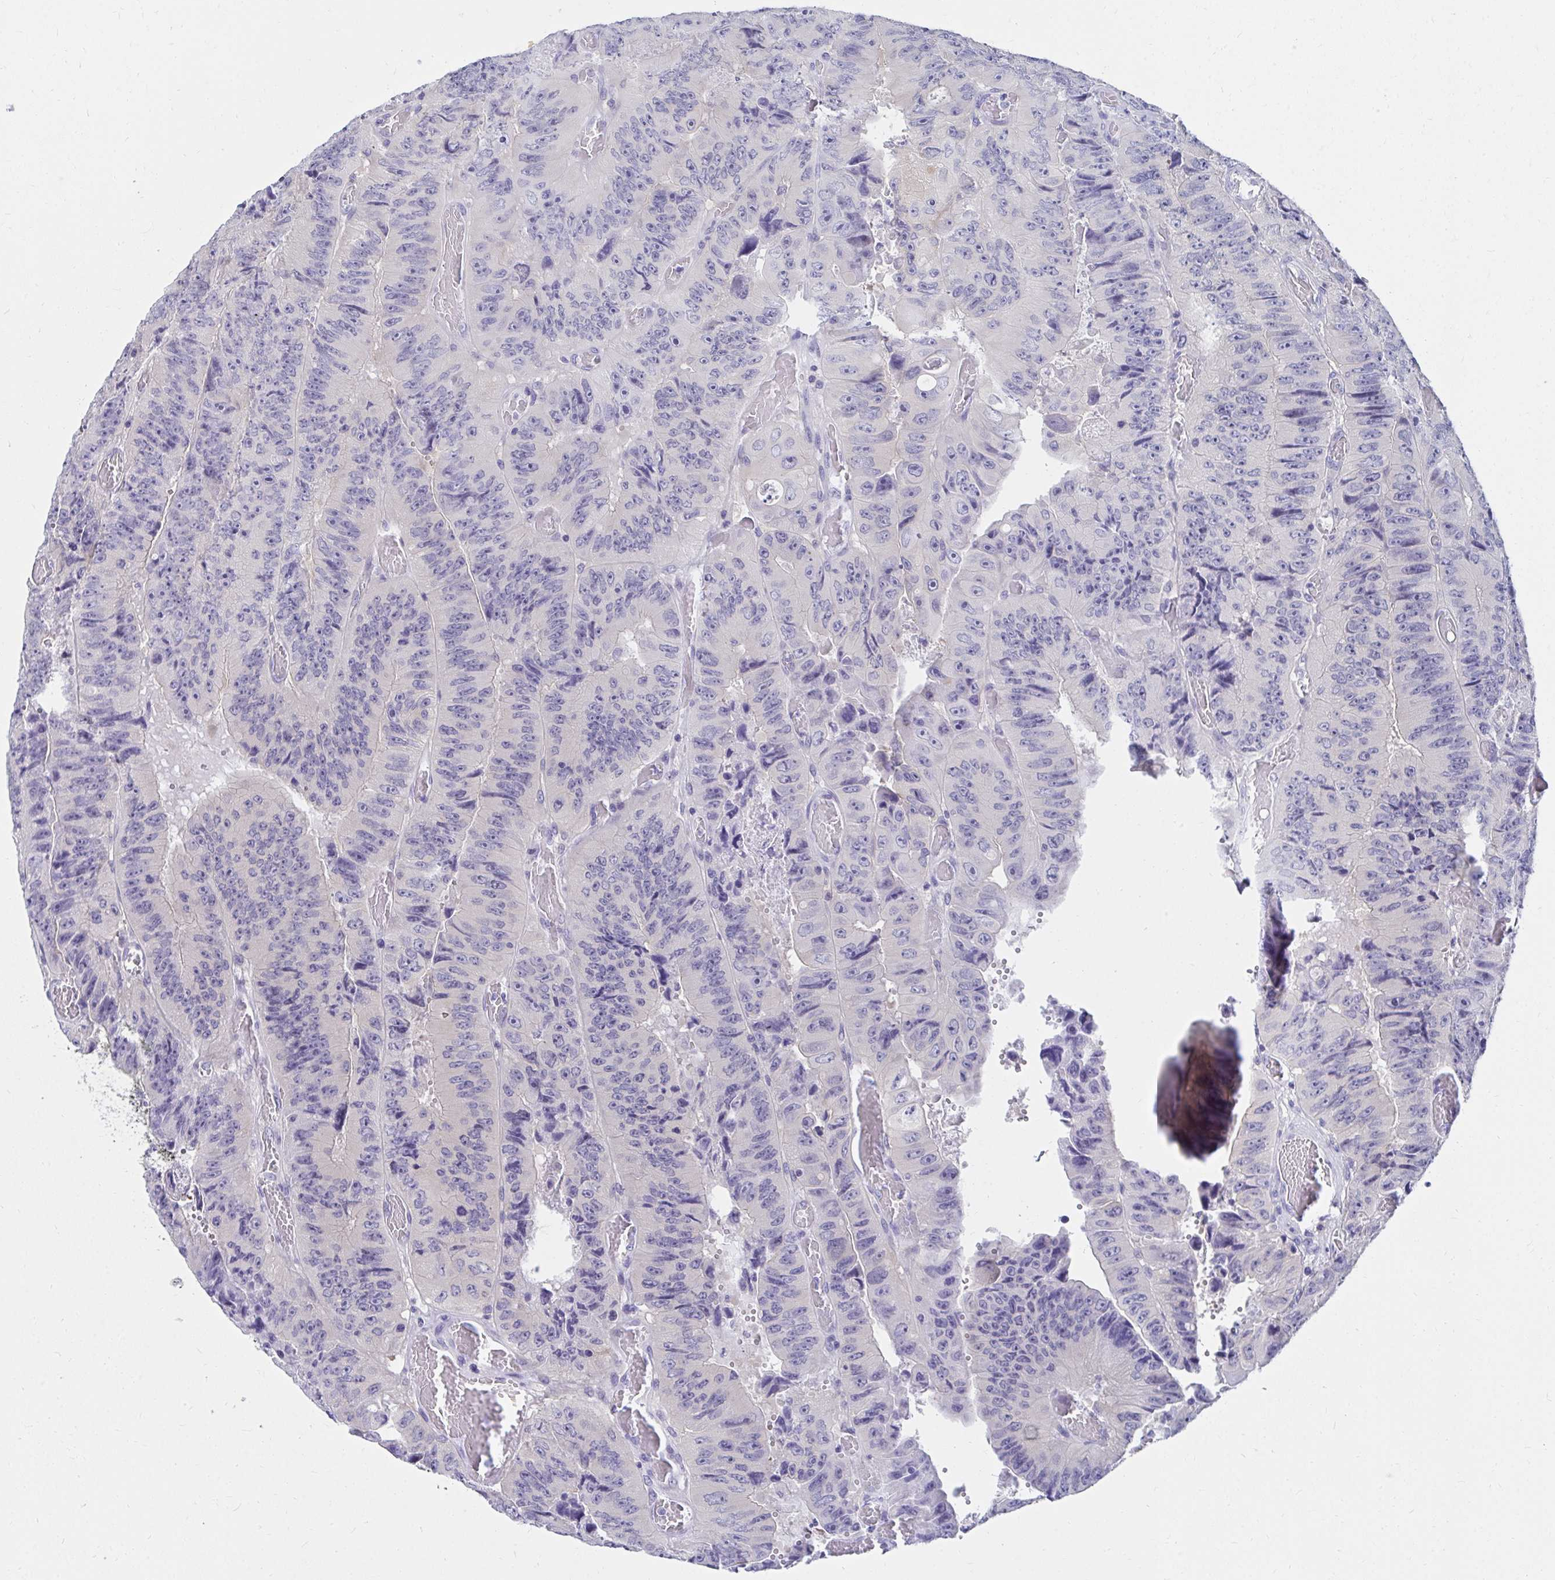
{"staining": {"intensity": "negative", "quantity": "none", "location": "none"}, "tissue": "colorectal cancer", "cell_type": "Tumor cells", "image_type": "cancer", "snomed": [{"axis": "morphology", "description": "Adenocarcinoma, NOS"}, {"axis": "topography", "description": "Colon"}], "caption": "This is an IHC micrograph of human colorectal cancer (adenocarcinoma). There is no staining in tumor cells.", "gene": "C19orf81", "patient": {"sex": "female", "age": 84}}